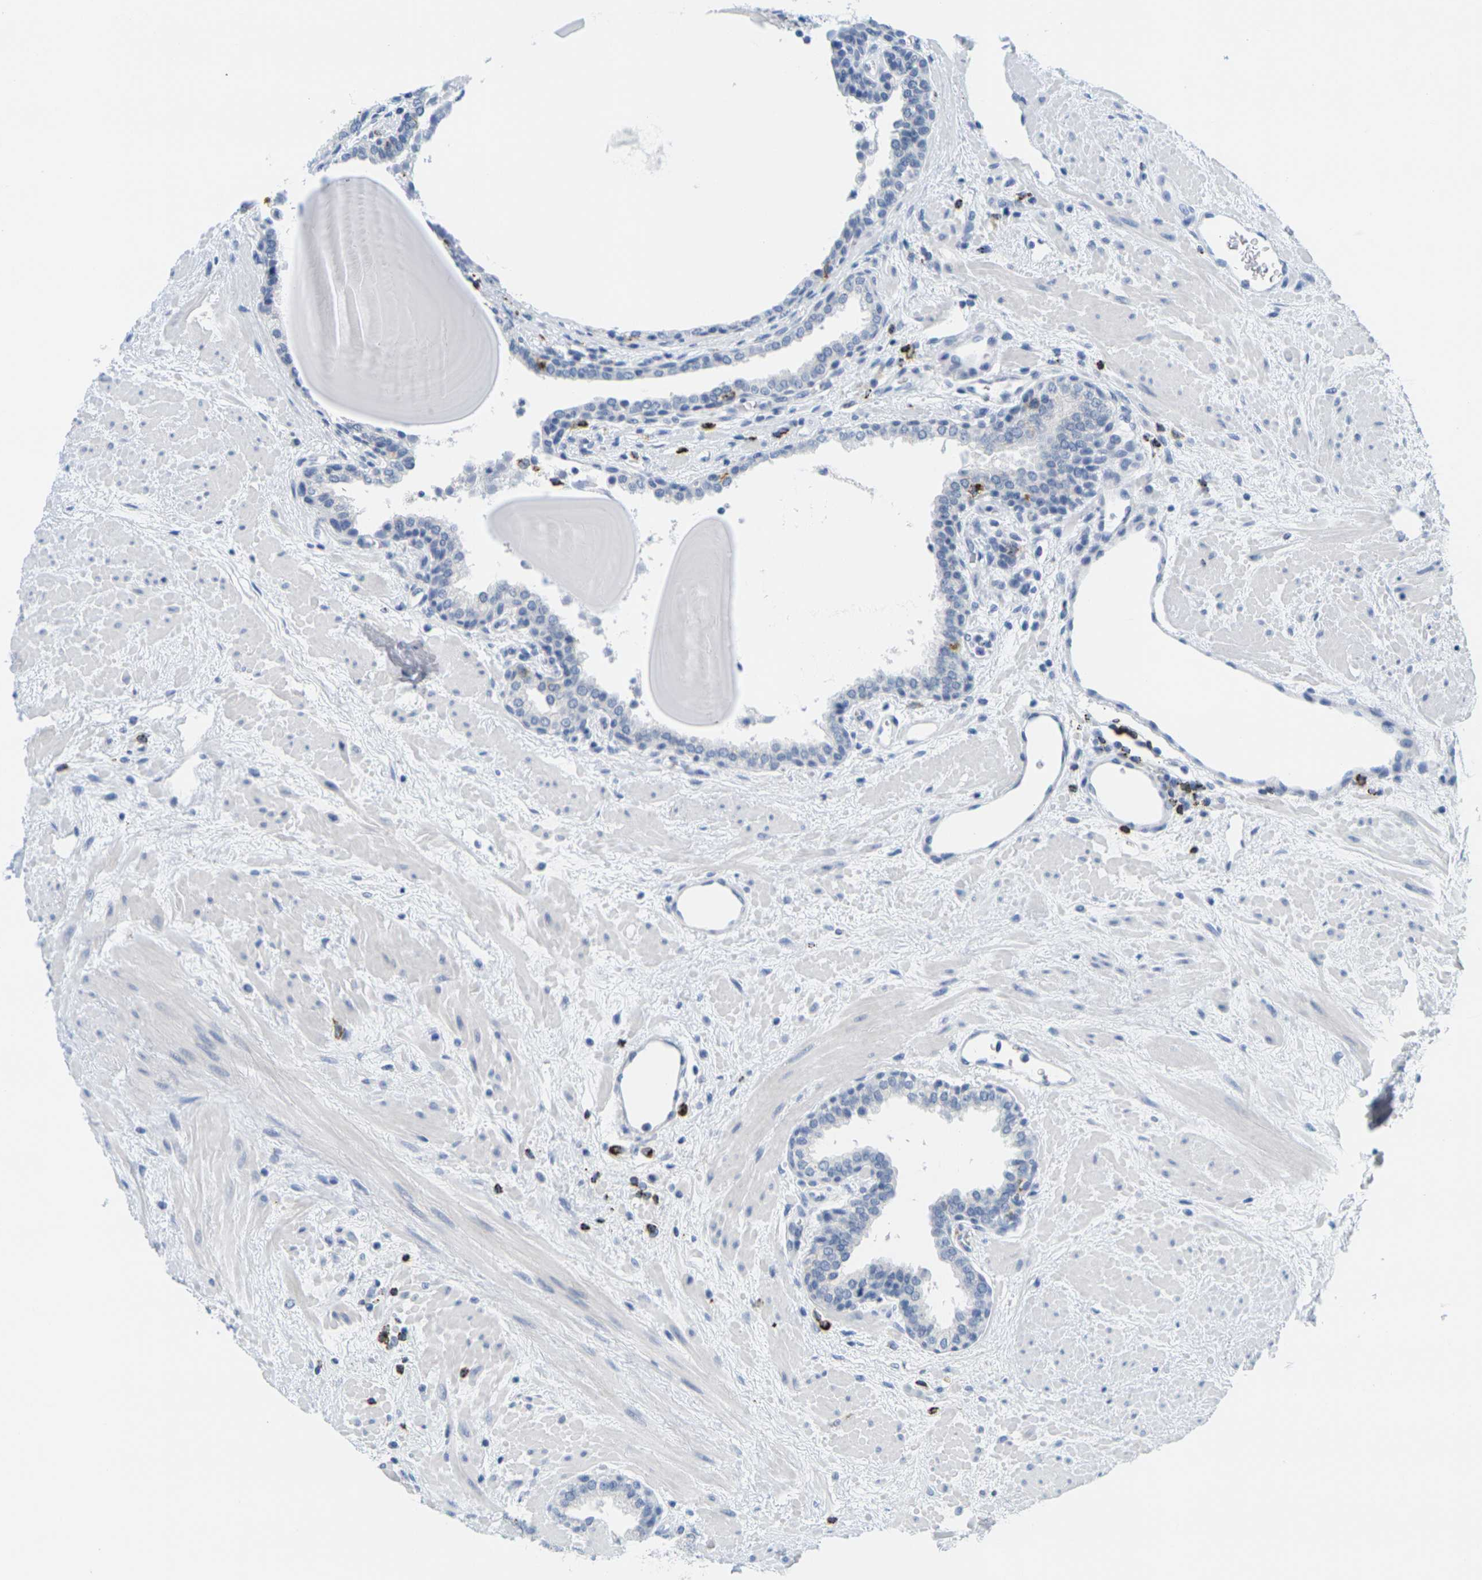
{"staining": {"intensity": "negative", "quantity": "none", "location": "none"}, "tissue": "prostate", "cell_type": "Glandular cells", "image_type": "normal", "snomed": [{"axis": "morphology", "description": "Normal tissue, NOS"}, {"axis": "topography", "description": "Prostate"}], "caption": "Immunohistochemistry image of normal prostate stained for a protein (brown), which reveals no expression in glandular cells. Brightfield microscopy of immunohistochemistry (IHC) stained with DAB (brown) and hematoxylin (blue), captured at high magnification.", "gene": "HLA", "patient": {"sex": "male", "age": 51}}